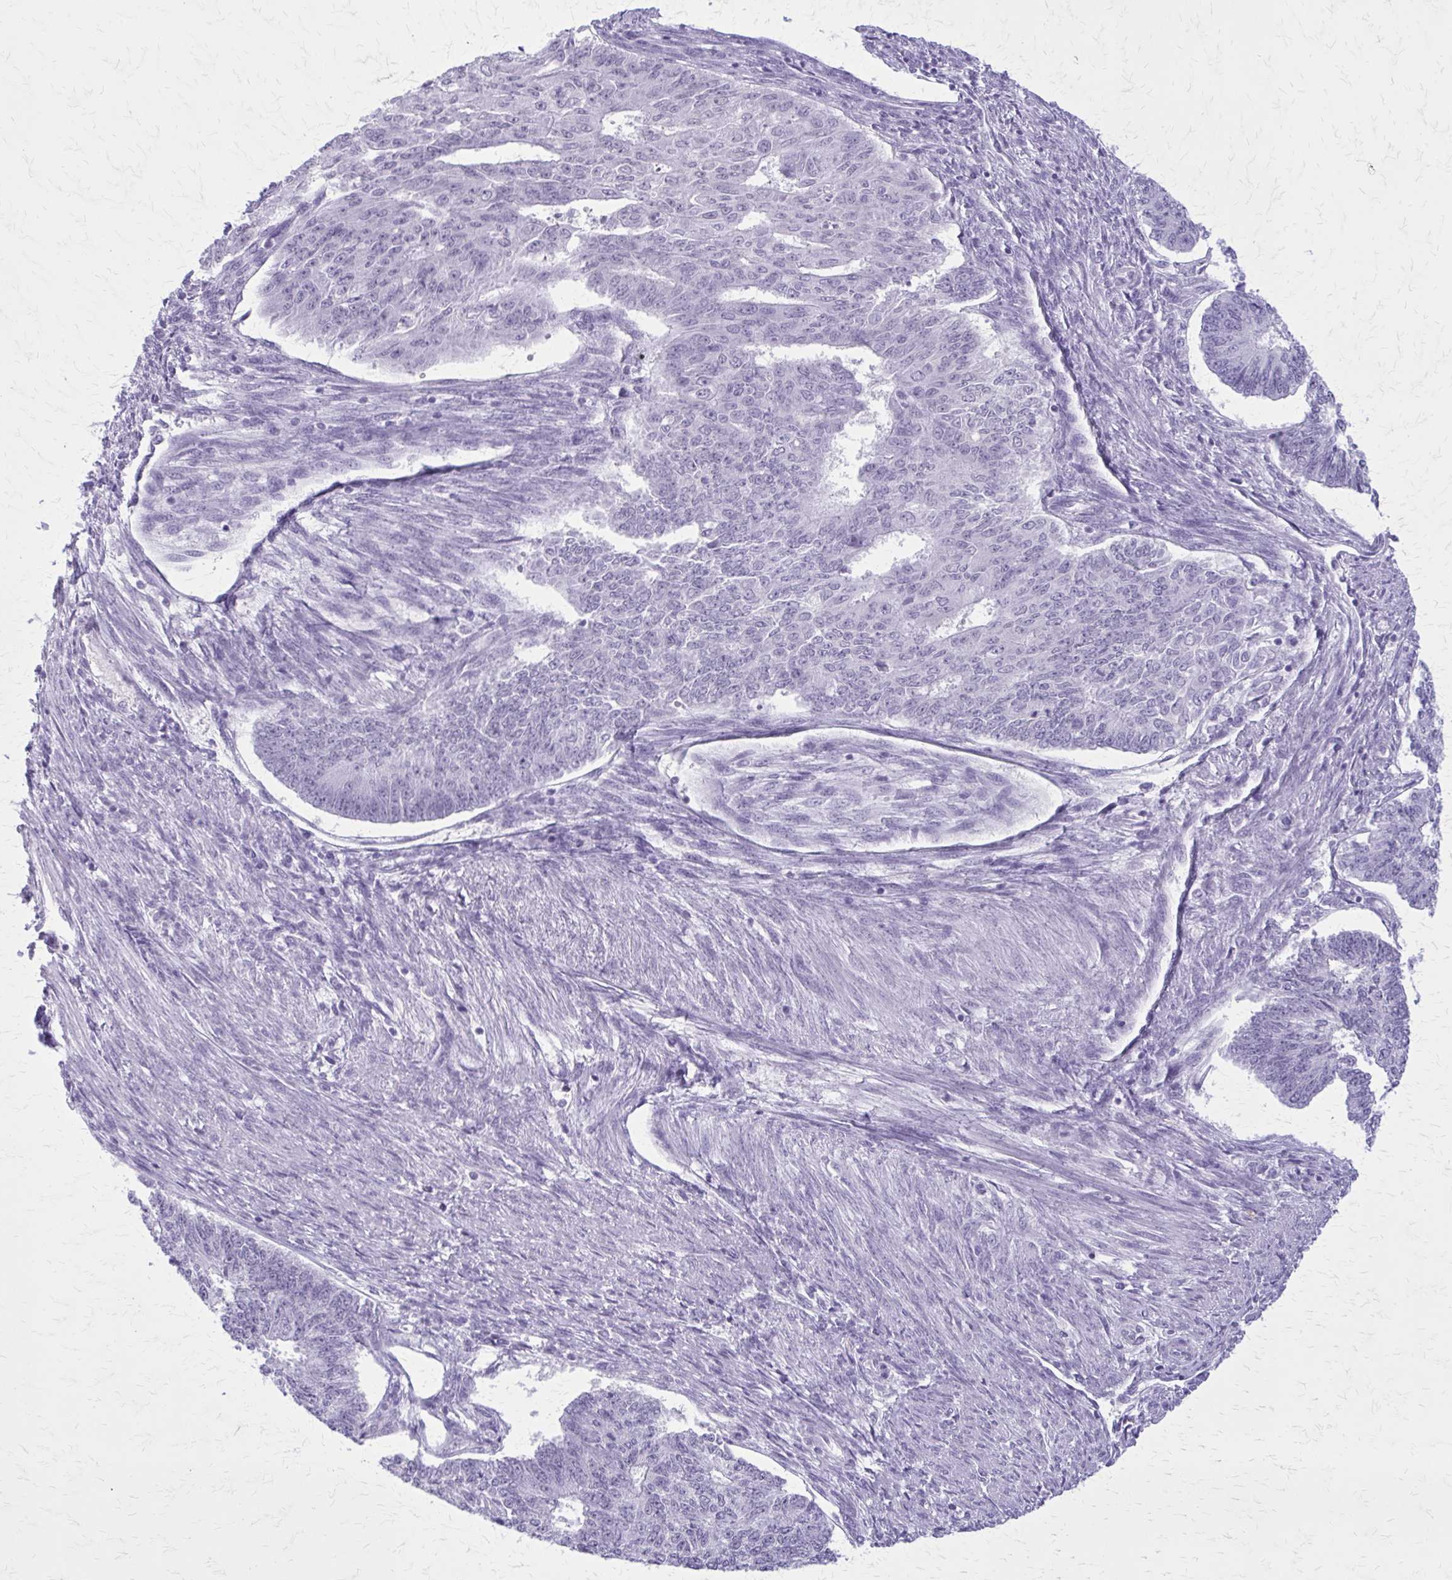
{"staining": {"intensity": "negative", "quantity": "none", "location": "none"}, "tissue": "endometrial cancer", "cell_type": "Tumor cells", "image_type": "cancer", "snomed": [{"axis": "morphology", "description": "Adenocarcinoma, NOS"}, {"axis": "topography", "description": "Endometrium"}], "caption": "Immunohistochemical staining of human adenocarcinoma (endometrial) exhibits no significant positivity in tumor cells.", "gene": "GAD1", "patient": {"sex": "female", "age": 32}}